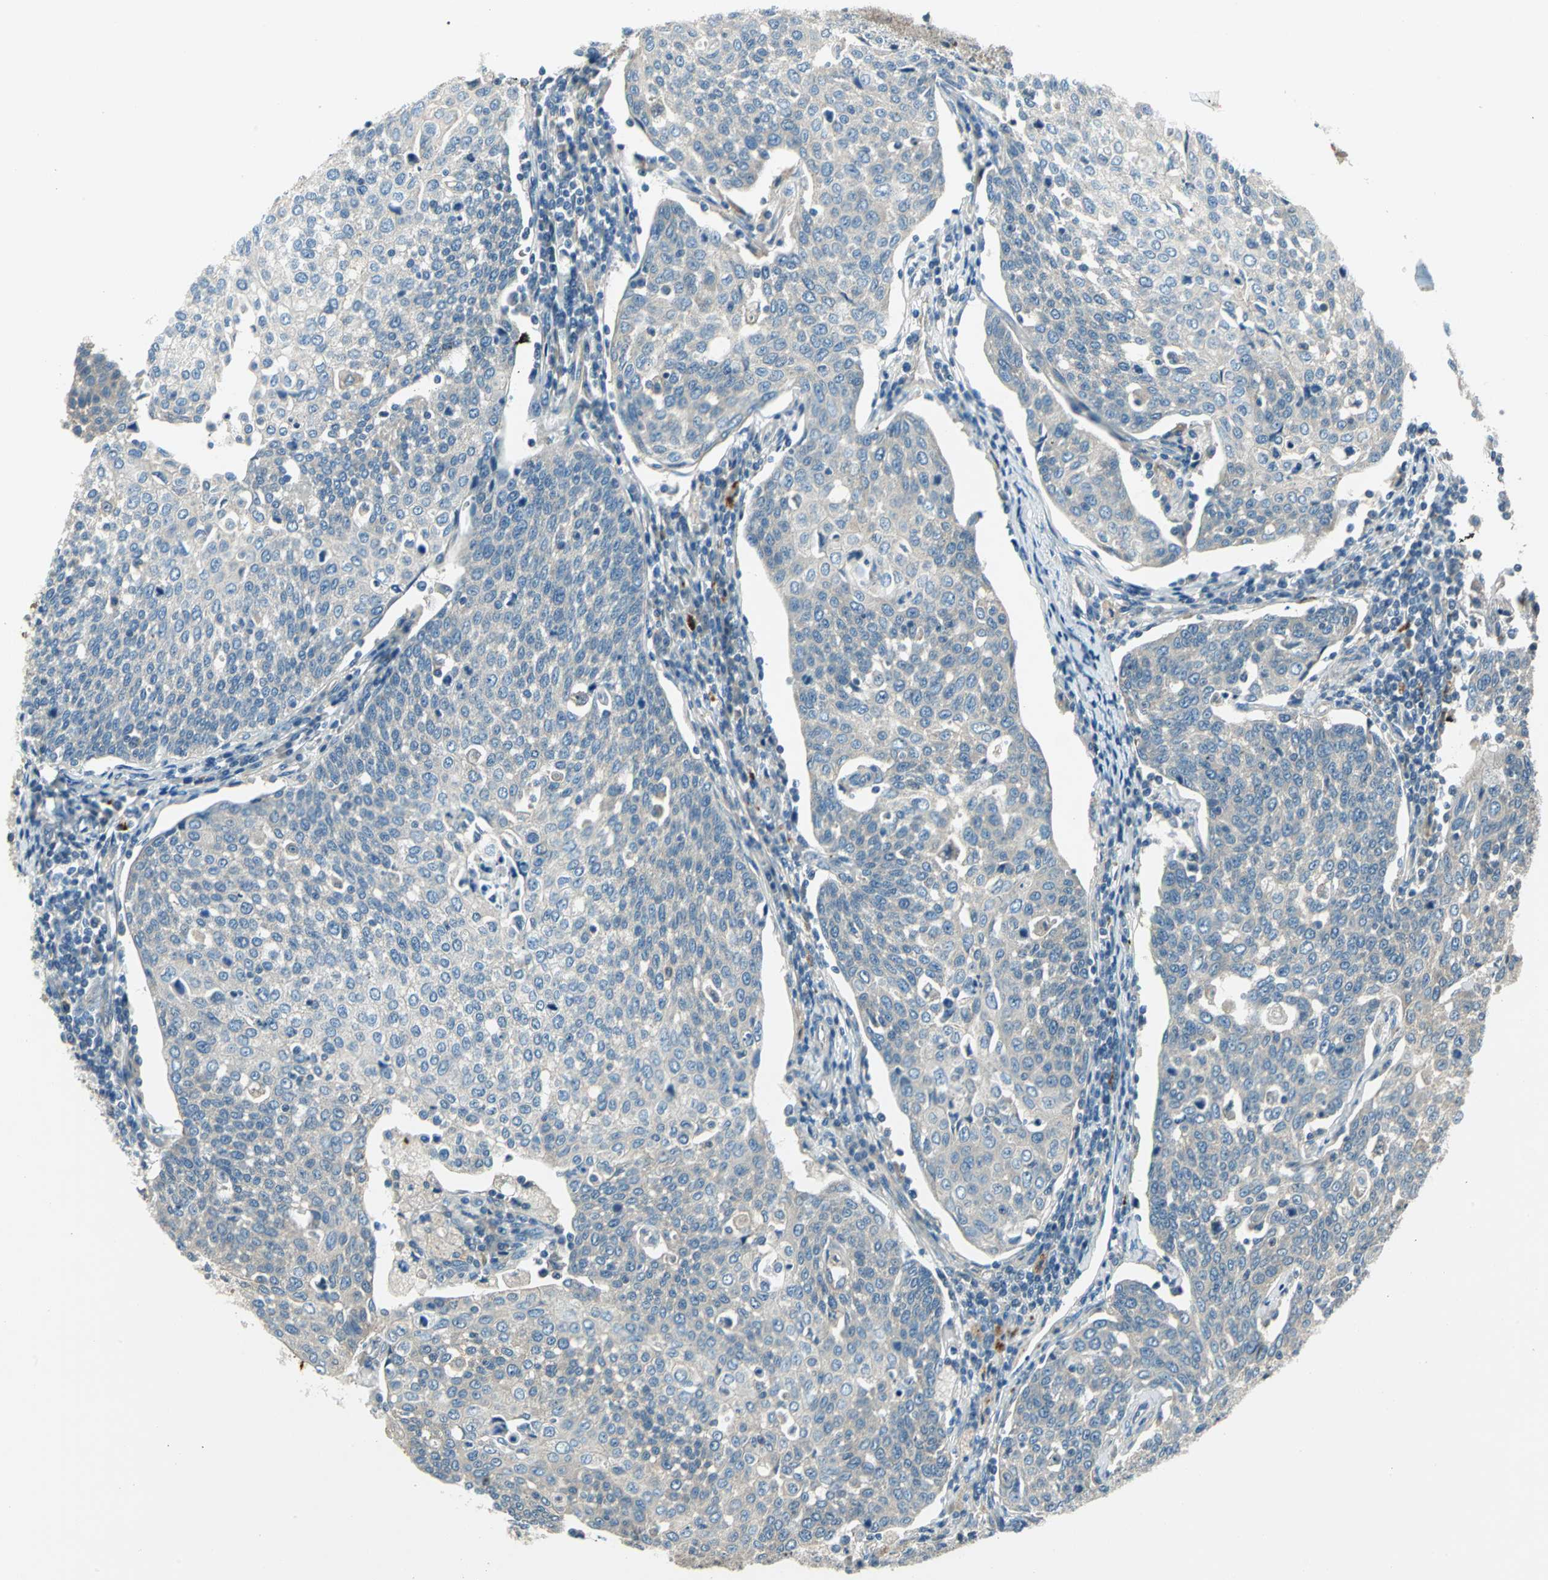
{"staining": {"intensity": "weak", "quantity": ">75%", "location": "cytoplasmic/membranous"}, "tissue": "cervical cancer", "cell_type": "Tumor cells", "image_type": "cancer", "snomed": [{"axis": "morphology", "description": "Squamous cell carcinoma, NOS"}, {"axis": "topography", "description": "Cervix"}], "caption": "This is an image of IHC staining of cervical cancer, which shows weak expression in the cytoplasmic/membranous of tumor cells.", "gene": "PRKAA1", "patient": {"sex": "female", "age": 34}}